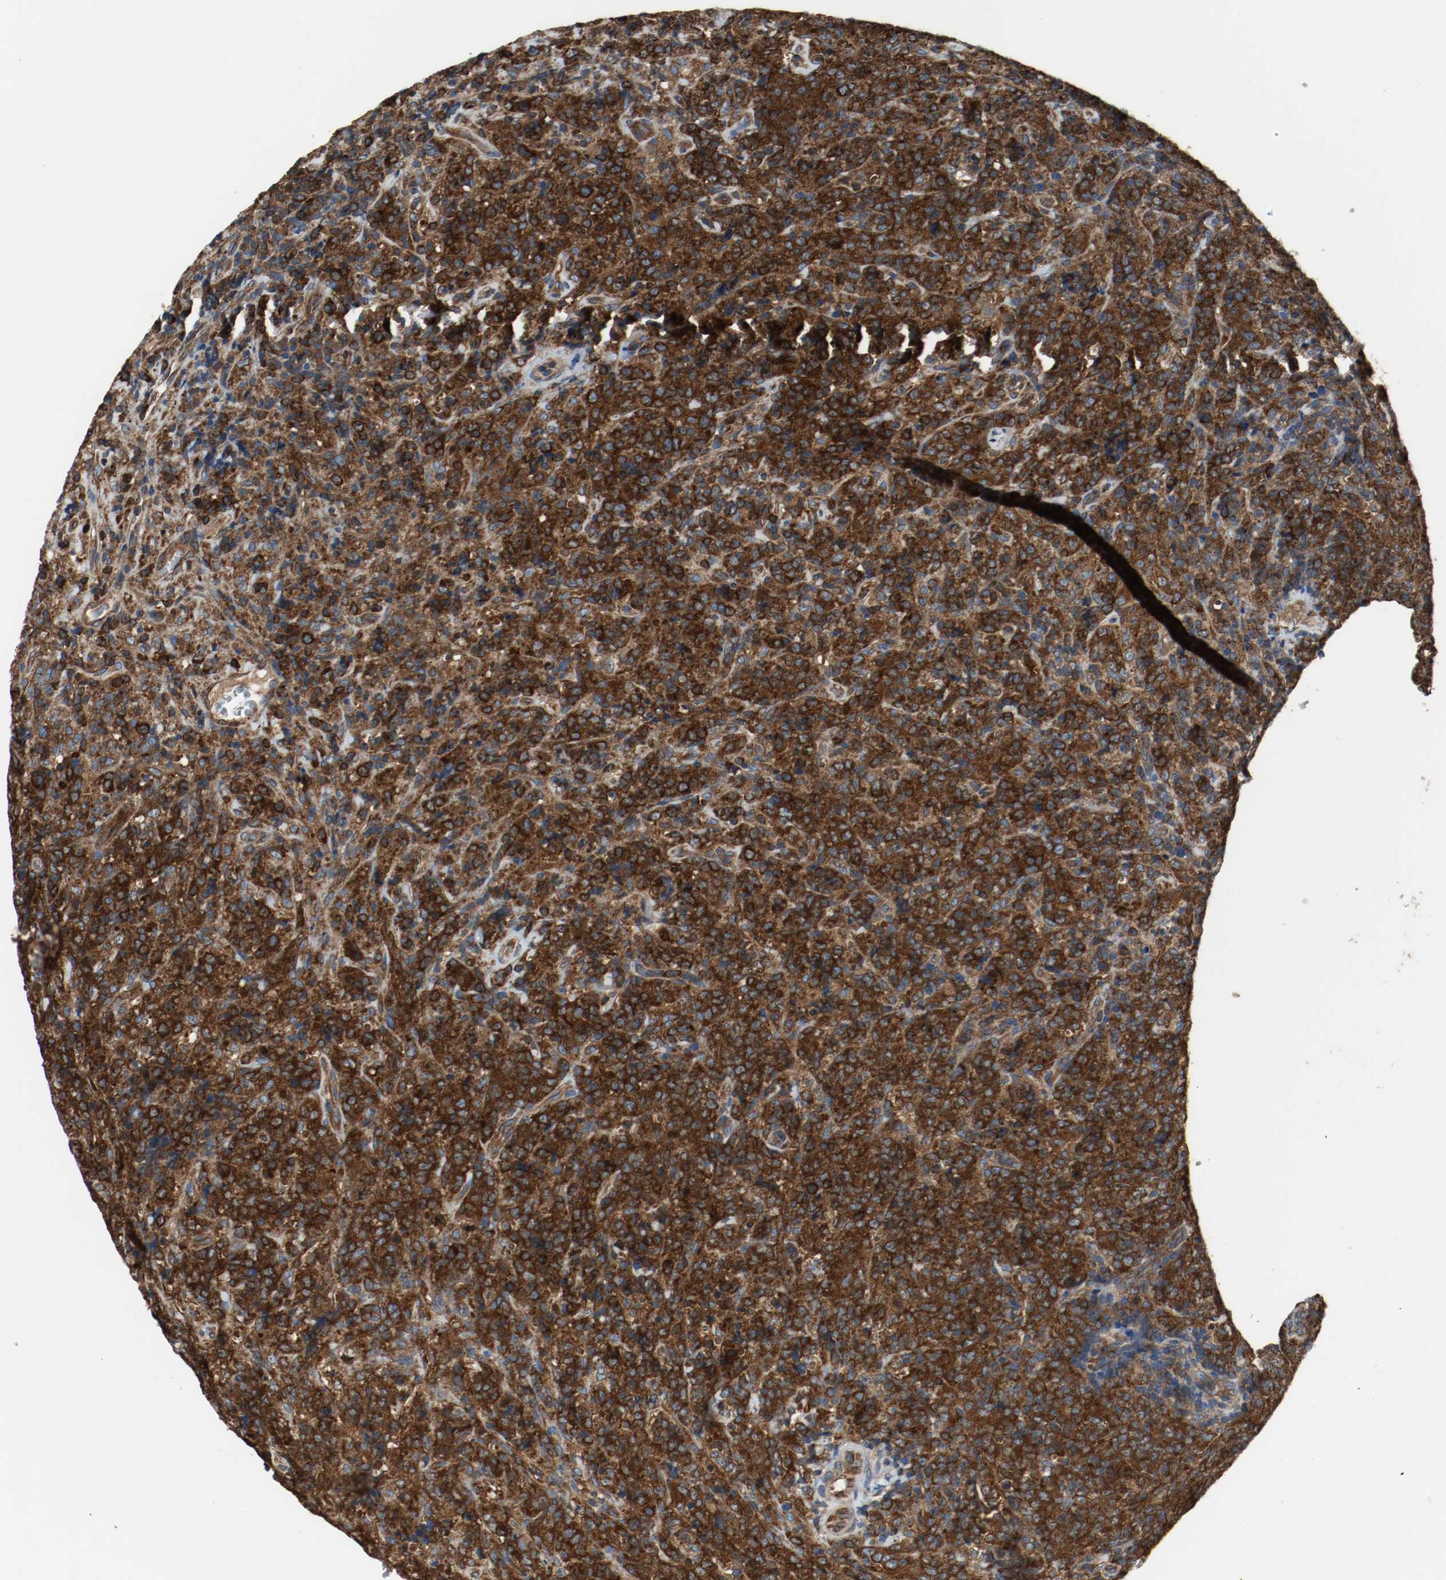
{"staining": {"intensity": "strong", "quantity": ">75%", "location": "cytoplasmic/membranous"}, "tissue": "lymphoma", "cell_type": "Tumor cells", "image_type": "cancer", "snomed": [{"axis": "morphology", "description": "Malignant lymphoma, non-Hodgkin's type, High grade"}, {"axis": "topography", "description": "Tonsil"}], "caption": "Lymphoma stained for a protein (brown) exhibits strong cytoplasmic/membranous positive positivity in approximately >75% of tumor cells.", "gene": "TUBA3D", "patient": {"sex": "female", "age": 36}}